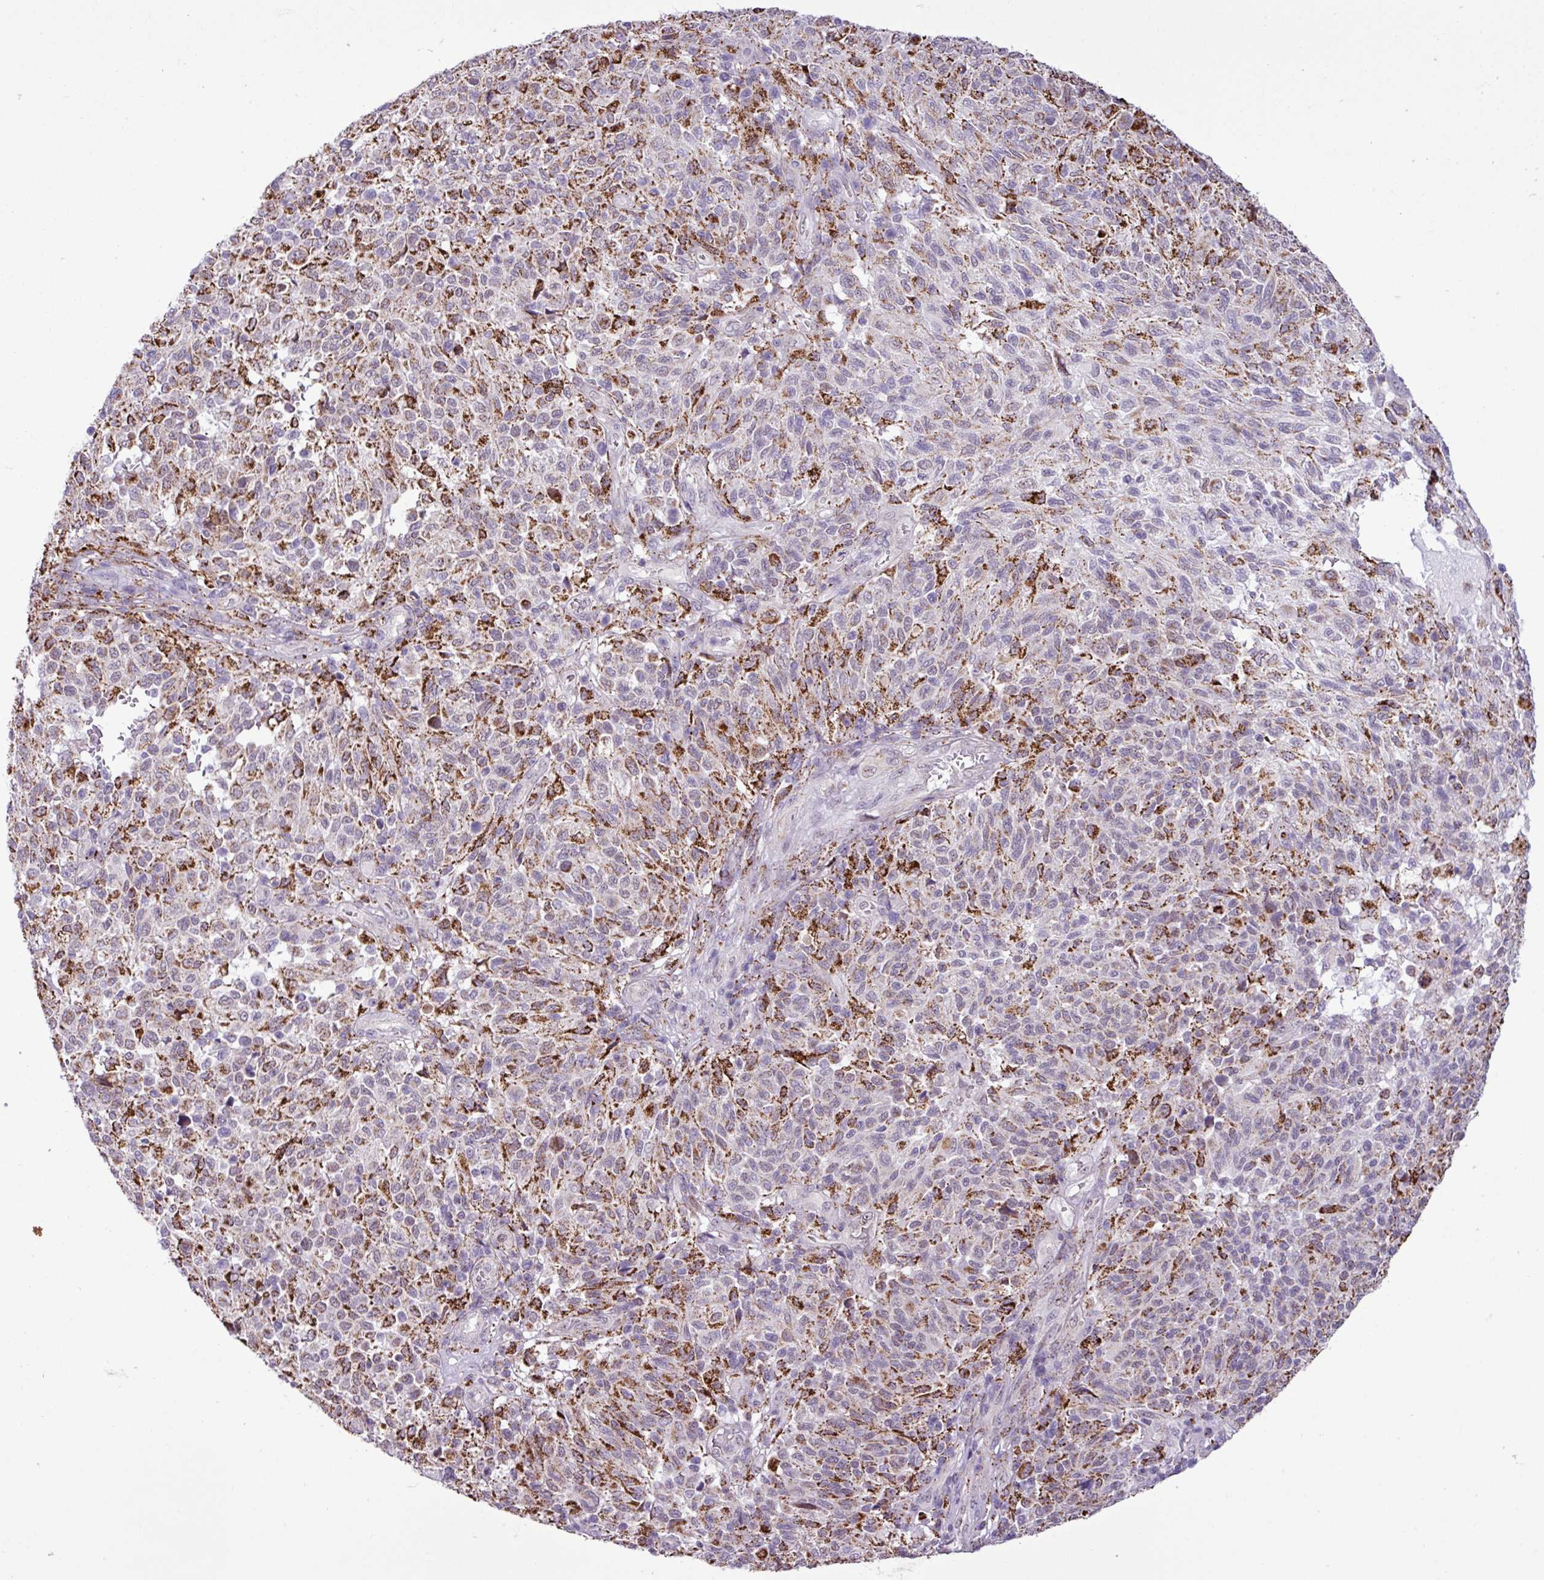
{"staining": {"intensity": "negative", "quantity": "none", "location": "none"}, "tissue": "melanoma", "cell_type": "Tumor cells", "image_type": "cancer", "snomed": [{"axis": "morphology", "description": "Malignant melanoma, NOS"}, {"axis": "topography", "description": "Skin"}], "caption": "The photomicrograph displays no staining of tumor cells in melanoma. (Brightfield microscopy of DAB immunohistochemistry at high magnification).", "gene": "SGPP1", "patient": {"sex": "male", "age": 66}}